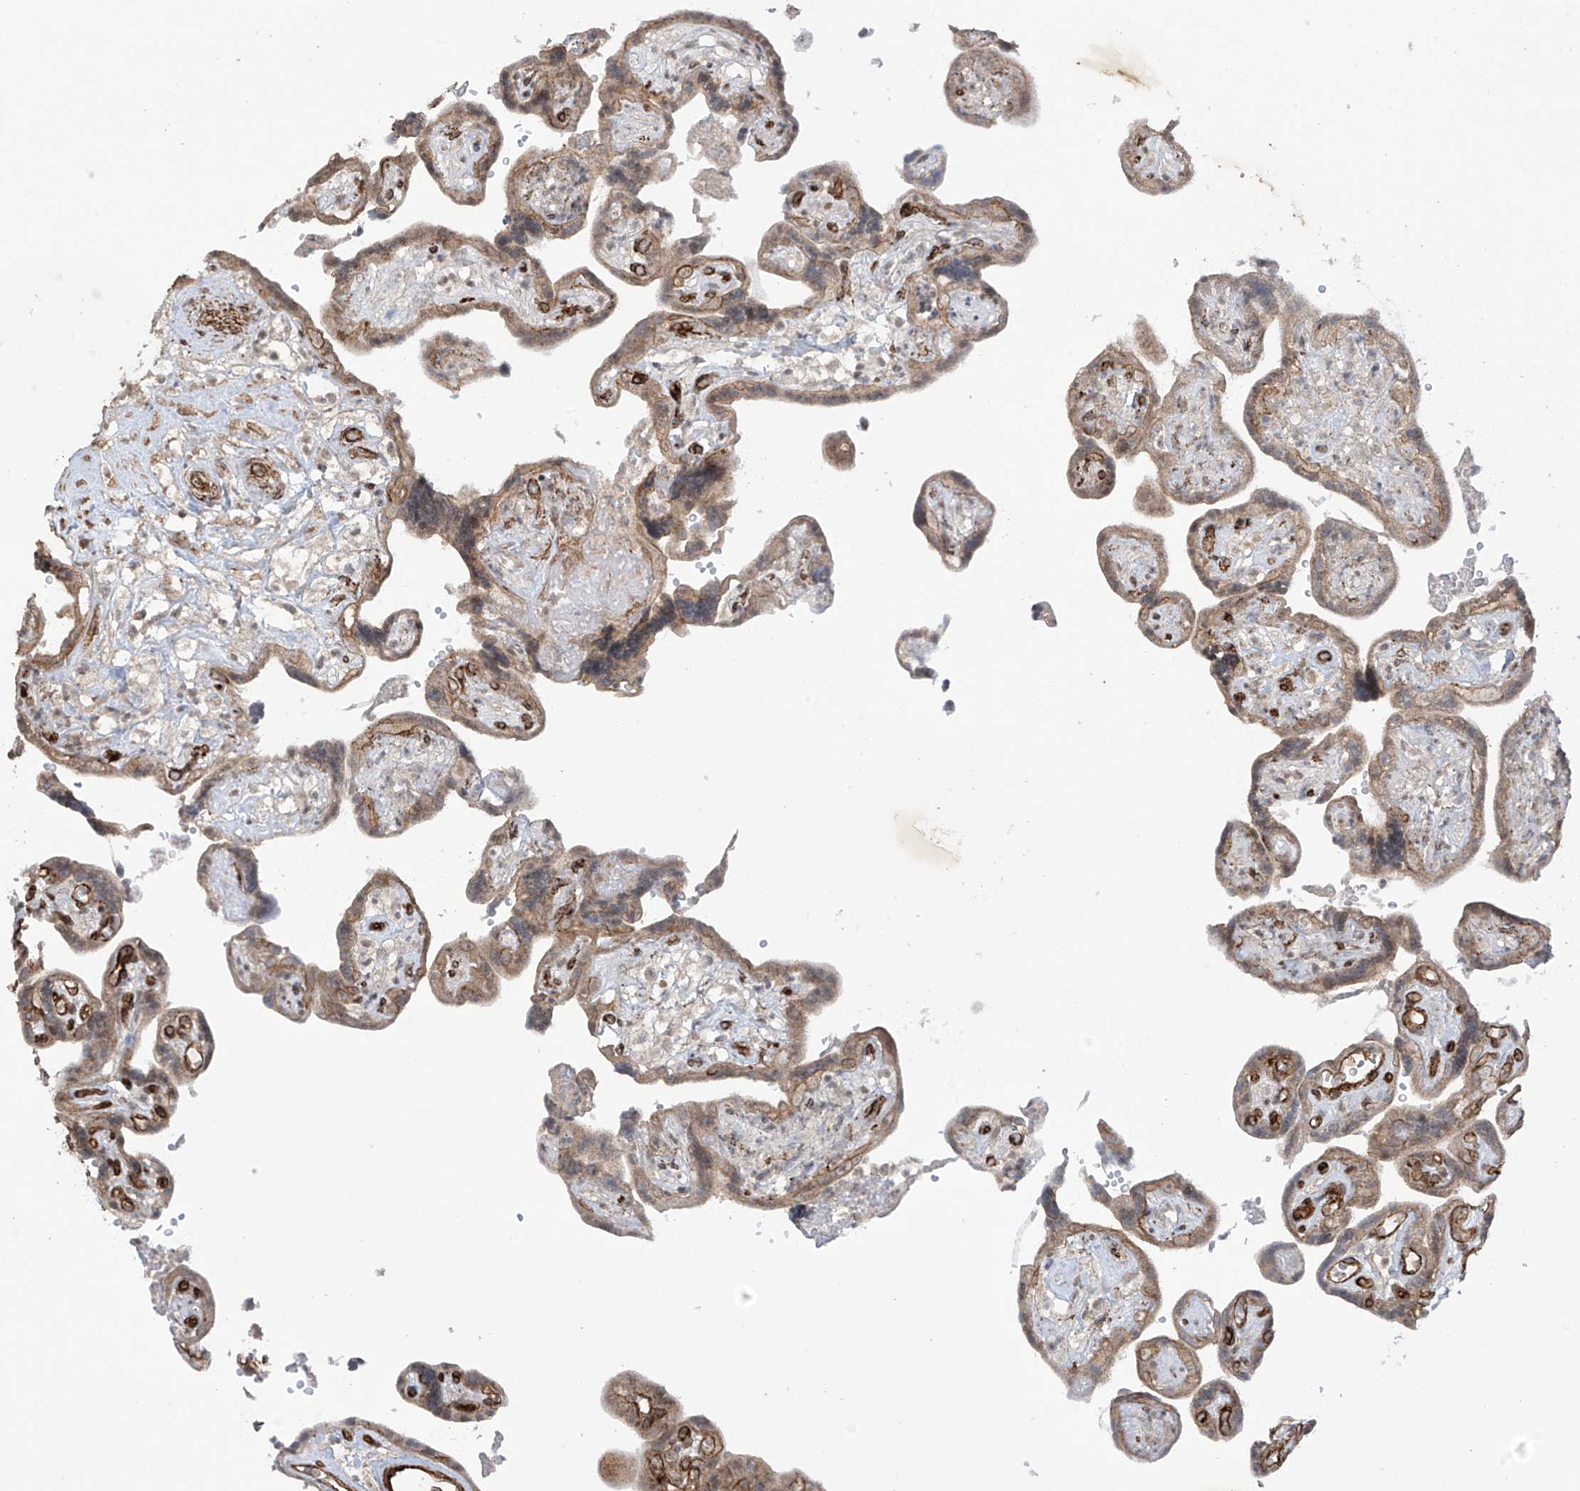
{"staining": {"intensity": "moderate", "quantity": ">75%", "location": "cytoplasmic/membranous"}, "tissue": "placenta", "cell_type": "Decidual cells", "image_type": "normal", "snomed": [{"axis": "morphology", "description": "Normal tissue, NOS"}, {"axis": "topography", "description": "Placenta"}], "caption": "A medium amount of moderate cytoplasmic/membranous staining is seen in approximately >75% of decidual cells in benign placenta. (IHC, brightfield microscopy, high magnification).", "gene": "TTLL5", "patient": {"sex": "female", "age": 30}}